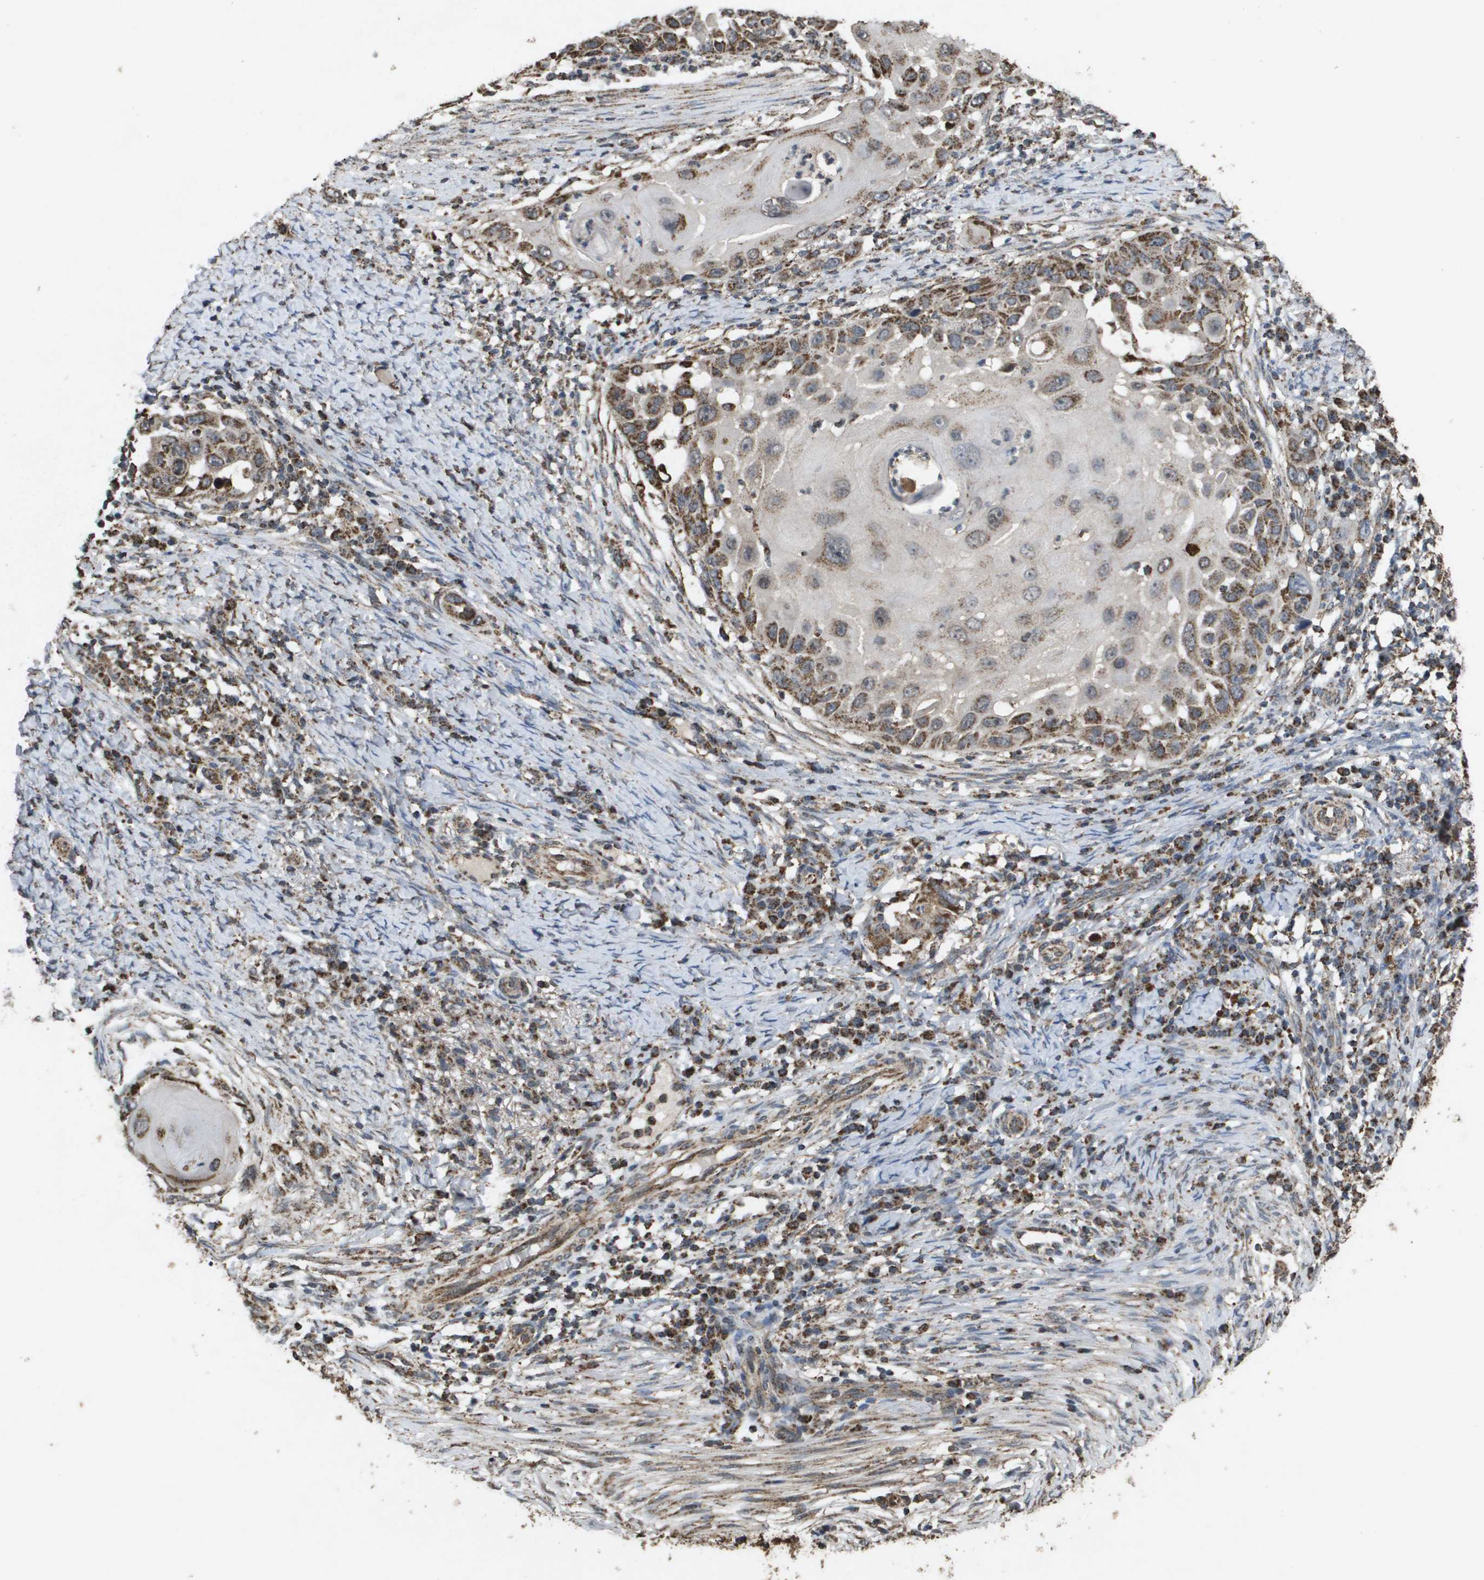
{"staining": {"intensity": "moderate", "quantity": ">75%", "location": "cytoplasmic/membranous"}, "tissue": "skin cancer", "cell_type": "Tumor cells", "image_type": "cancer", "snomed": [{"axis": "morphology", "description": "Squamous cell carcinoma, NOS"}, {"axis": "topography", "description": "Skin"}], "caption": "Immunohistochemical staining of human skin squamous cell carcinoma reveals medium levels of moderate cytoplasmic/membranous protein expression in about >75% of tumor cells.", "gene": "HSPE1", "patient": {"sex": "female", "age": 44}}